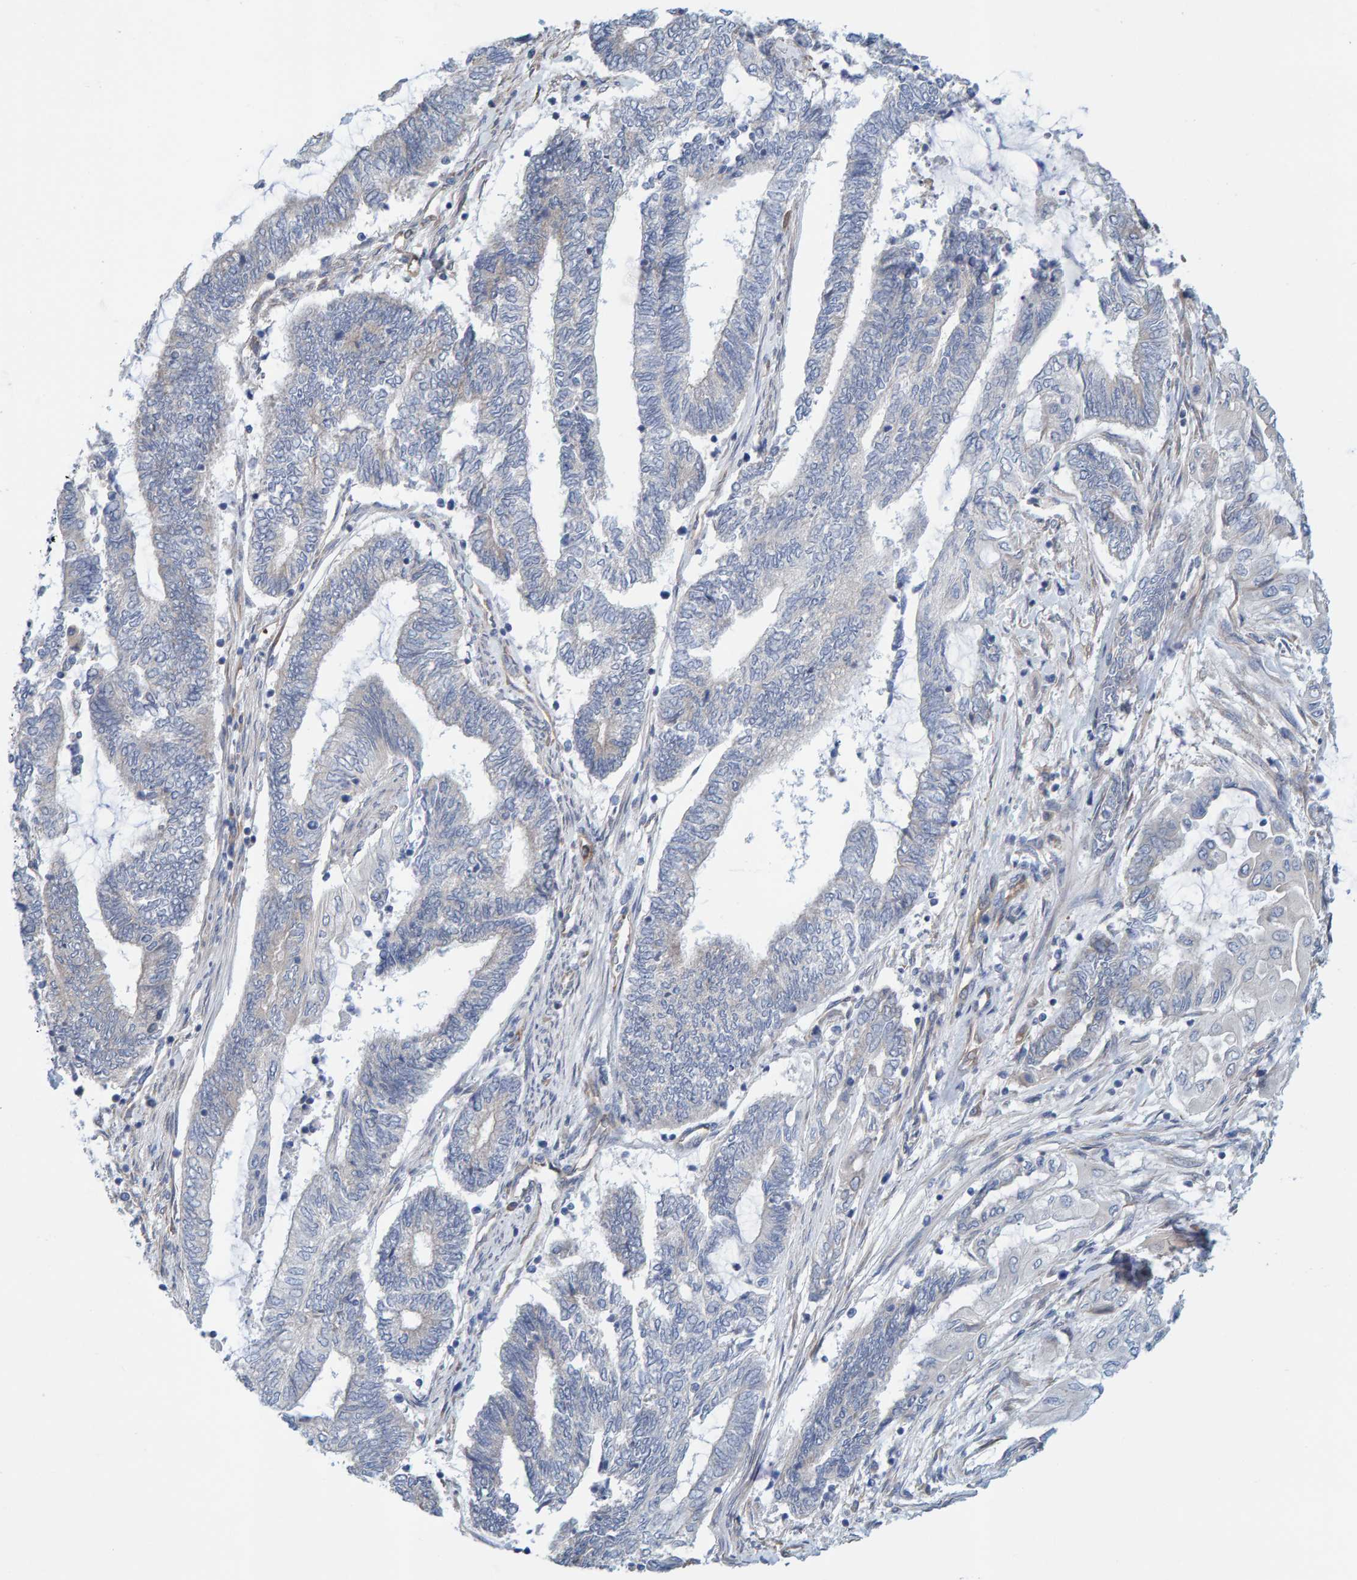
{"staining": {"intensity": "negative", "quantity": "none", "location": "none"}, "tissue": "endometrial cancer", "cell_type": "Tumor cells", "image_type": "cancer", "snomed": [{"axis": "morphology", "description": "Adenocarcinoma, NOS"}, {"axis": "topography", "description": "Uterus"}, {"axis": "topography", "description": "Endometrium"}], "caption": "The image reveals no significant positivity in tumor cells of endometrial cancer.", "gene": "PRKD2", "patient": {"sex": "female", "age": 70}}